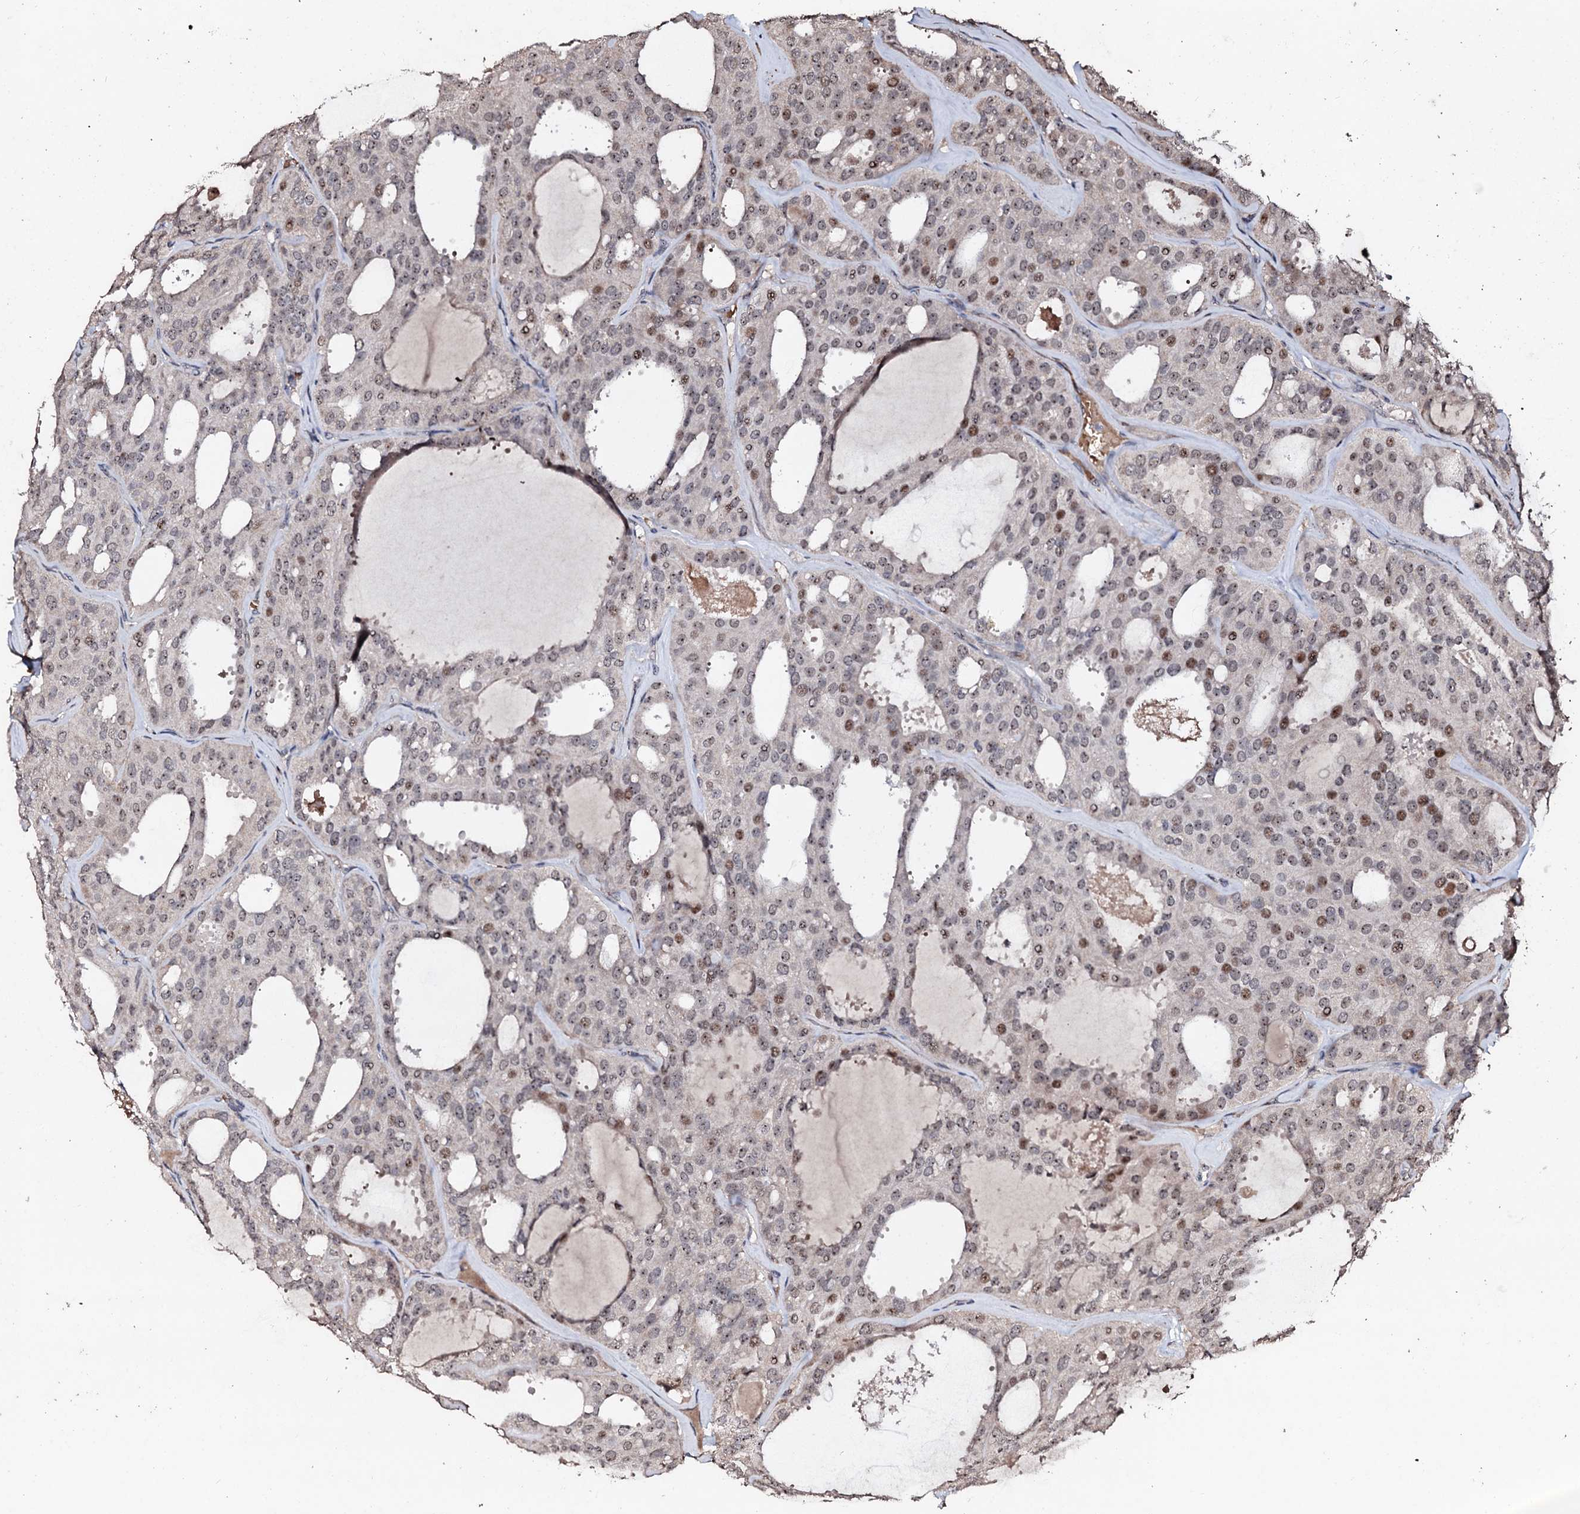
{"staining": {"intensity": "weak", "quantity": "25%-75%", "location": "nuclear"}, "tissue": "thyroid cancer", "cell_type": "Tumor cells", "image_type": "cancer", "snomed": [{"axis": "morphology", "description": "Follicular adenoma carcinoma, NOS"}, {"axis": "topography", "description": "Thyroid gland"}], "caption": "Tumor cells show low levels of weak nuclear staining in approximately 25%-75% of cells in thyroid cancer.", "gene": "SUPT7L", "patient": {"sex": "male", "age": 75}}